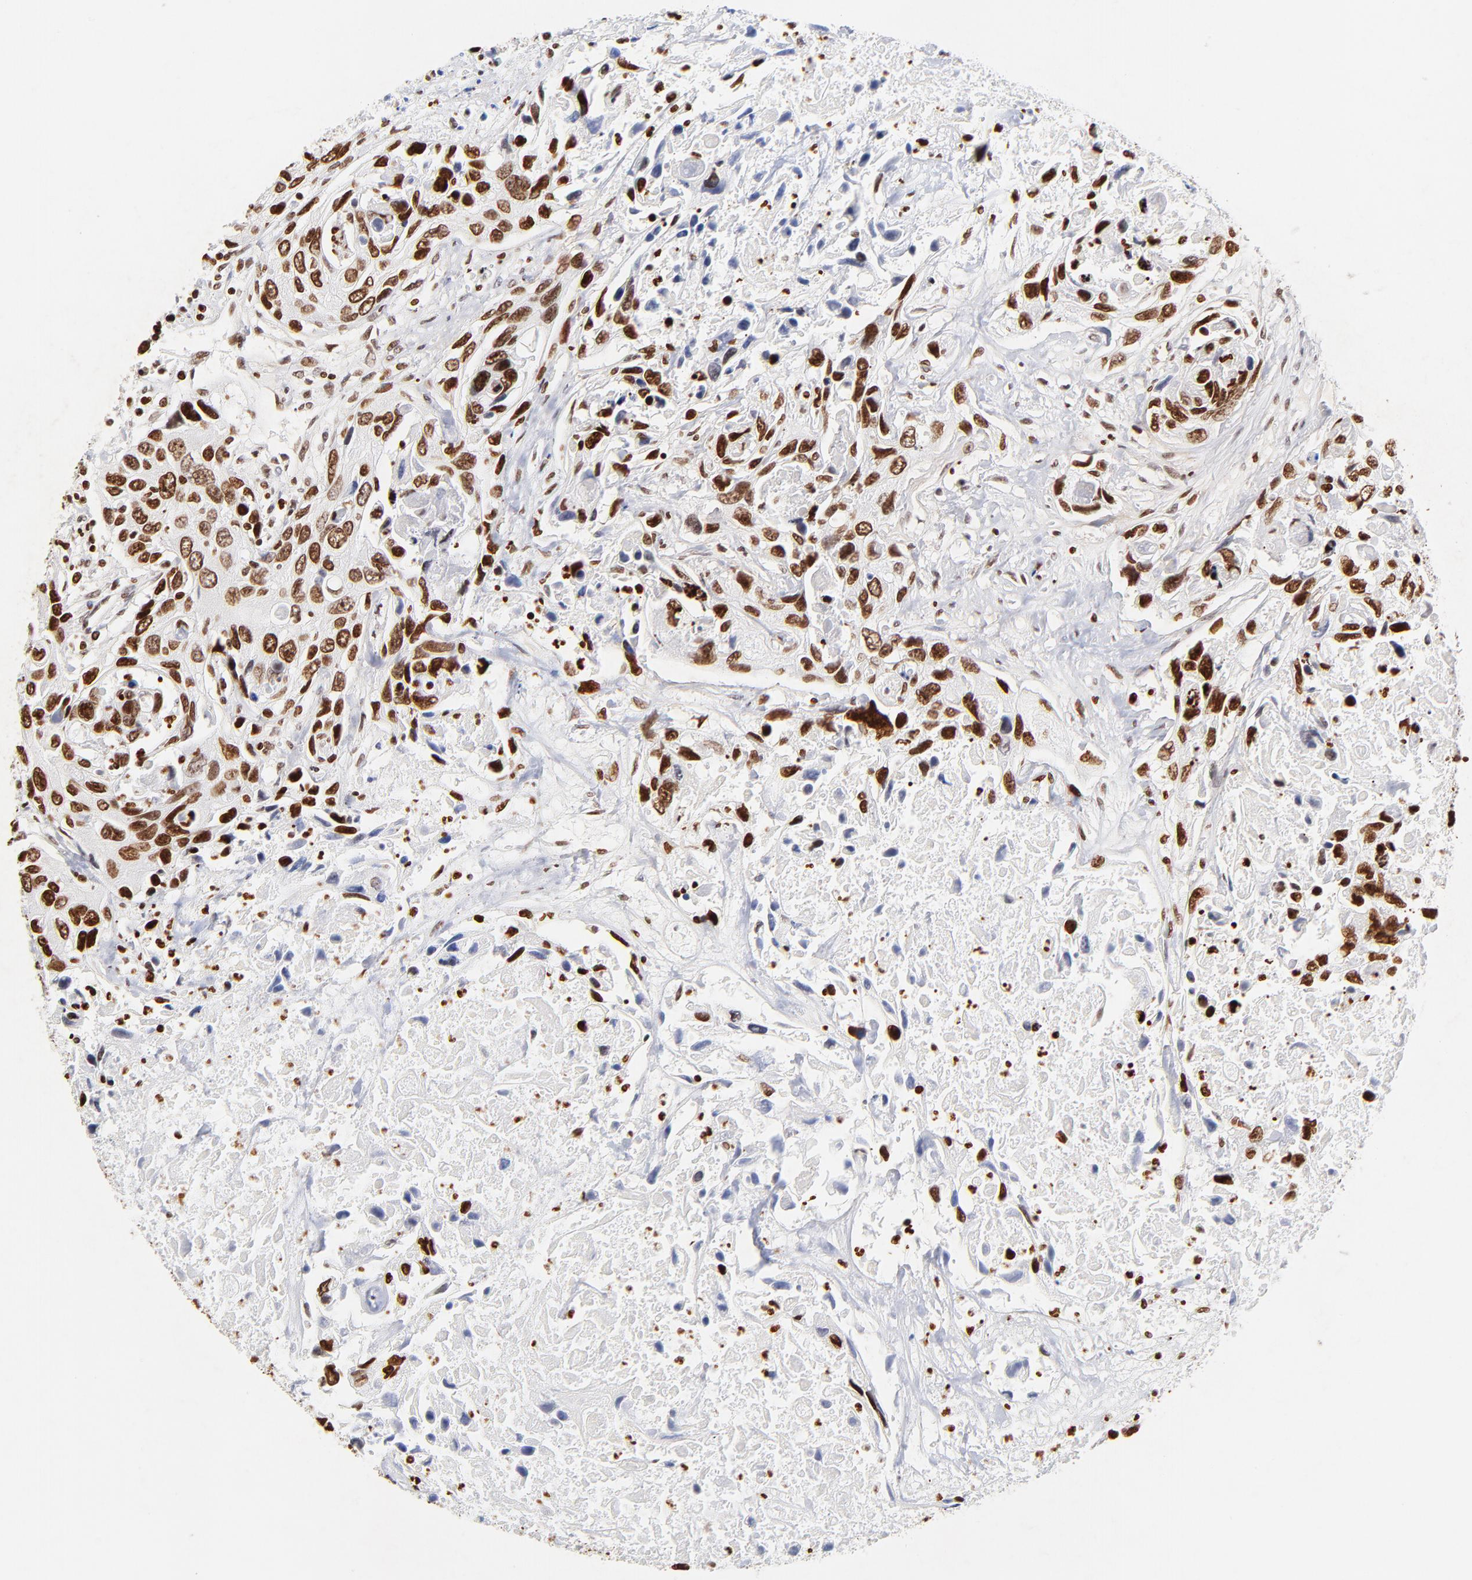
{"staining": {"intensity": "strong", "quantity": ">75%", "location": "nuclear"}, "tissue": "urothelial cancer", "cell_type": "Tumor cells", "image_type": "cancer", "snomed": [{"axis": "morphology", "description": "Urothelial carcinoma, High grade"}, {"axis": "topography", "description": "Urinary bladder"}], "caption": "Protein expression analysis of human urothelial cancer reveals strong nuclear staining in about >75% of tumor cells. The protein is stained brown, and the nuclei are stained in blue (DAB (3,3'-diaminobenzidine) IHC with brightfield microscopy, high magnification).", "gene": "FBH1", "patient": {"sex": "male", "age": 71}}